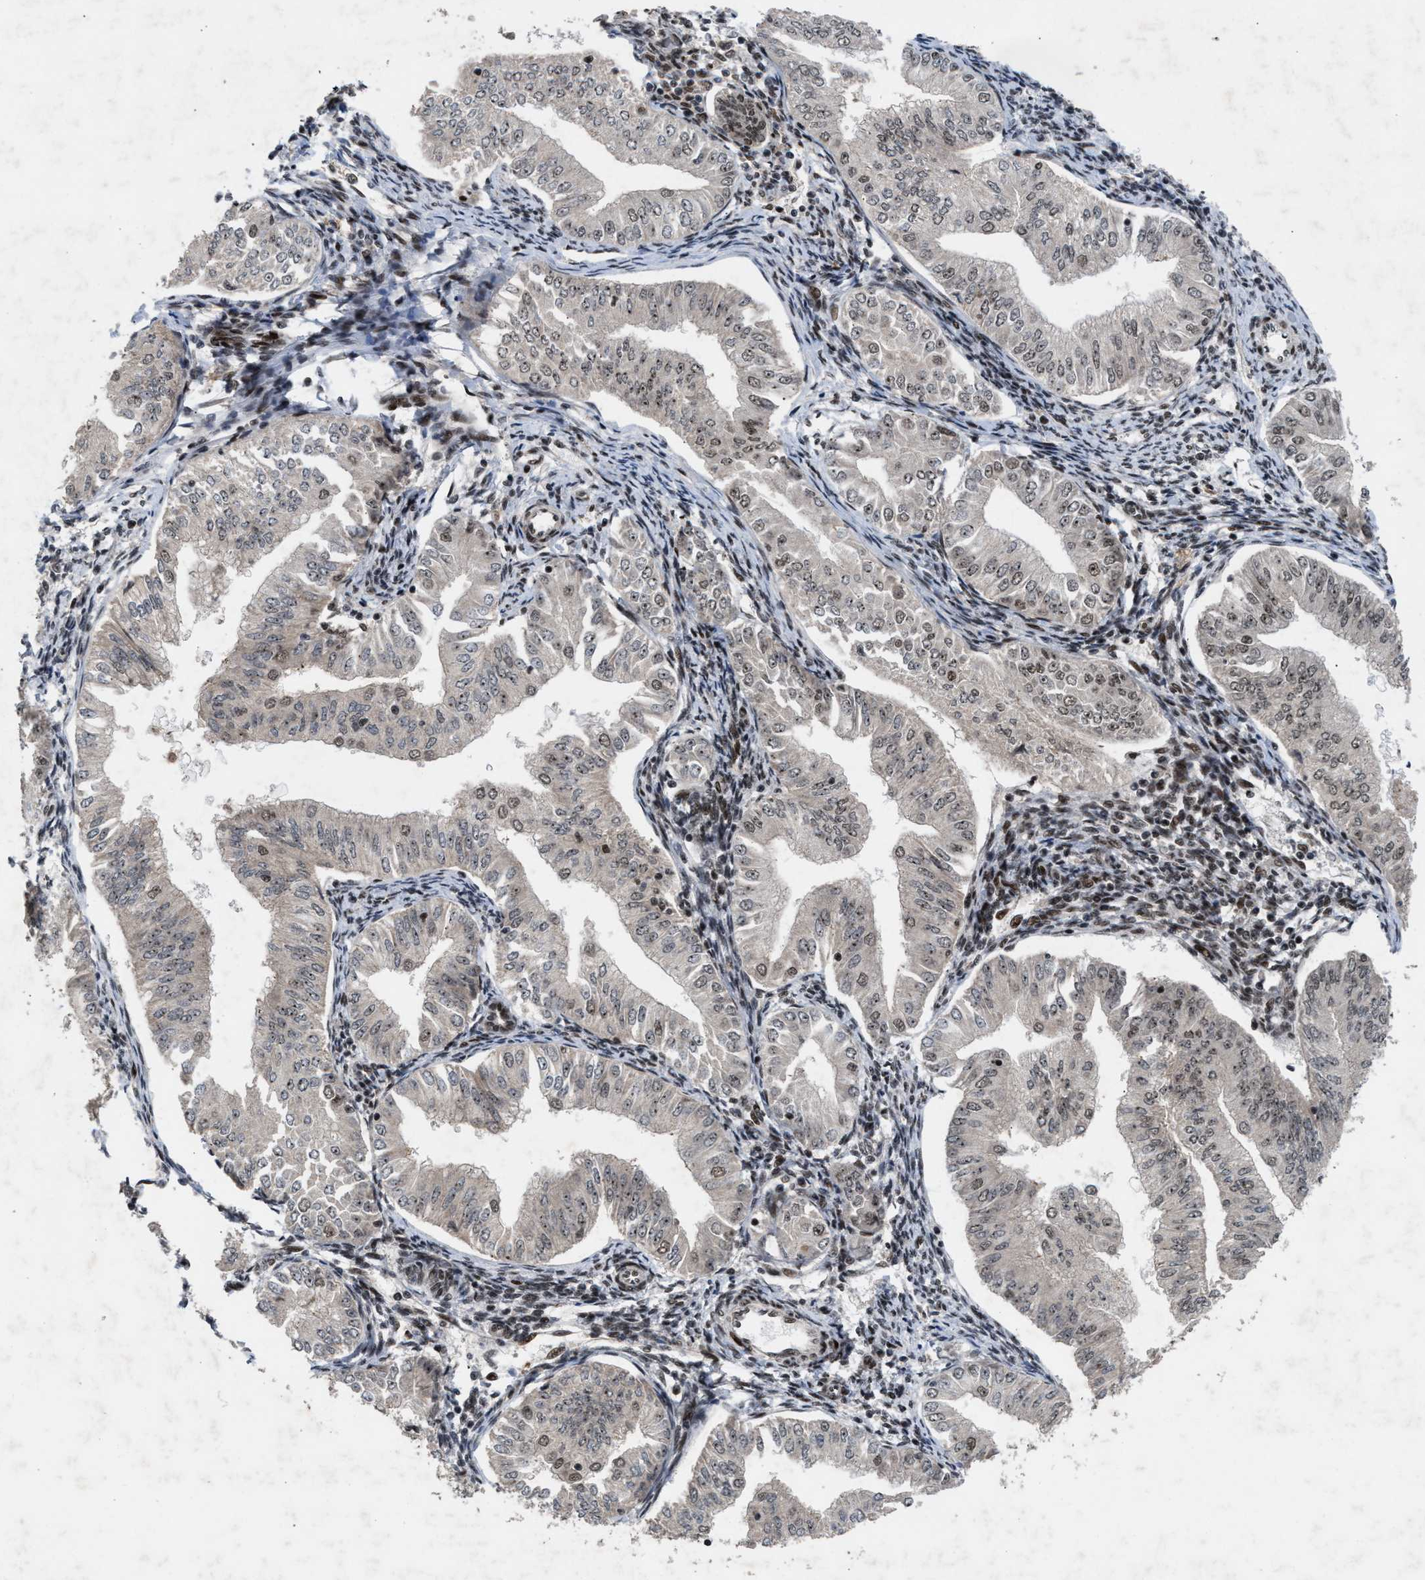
{"staining": {"intensity": "weak", "quantity": ">75%", "location": "nuclear"}, "tissue": "endometrial cancer", "cell_type": "Tumor cells", "image_type": "cancer", "snomed": [{"axis": "morphology", "description": "Normal tissue, NOS"}, {"axis": "morphology", "description": "Adenocarcinoma, NOS"}, {"axis": "topography", "description": "Endometrium"}], "caption": "There is low levels of weak nuclear staining in tumor cells of adenocarcinoma (endometrial), as demonstrated by immunohistochemical staining (brown color).", "gene": "WIZ", "patient": {"sex": "female", "age": 53}}